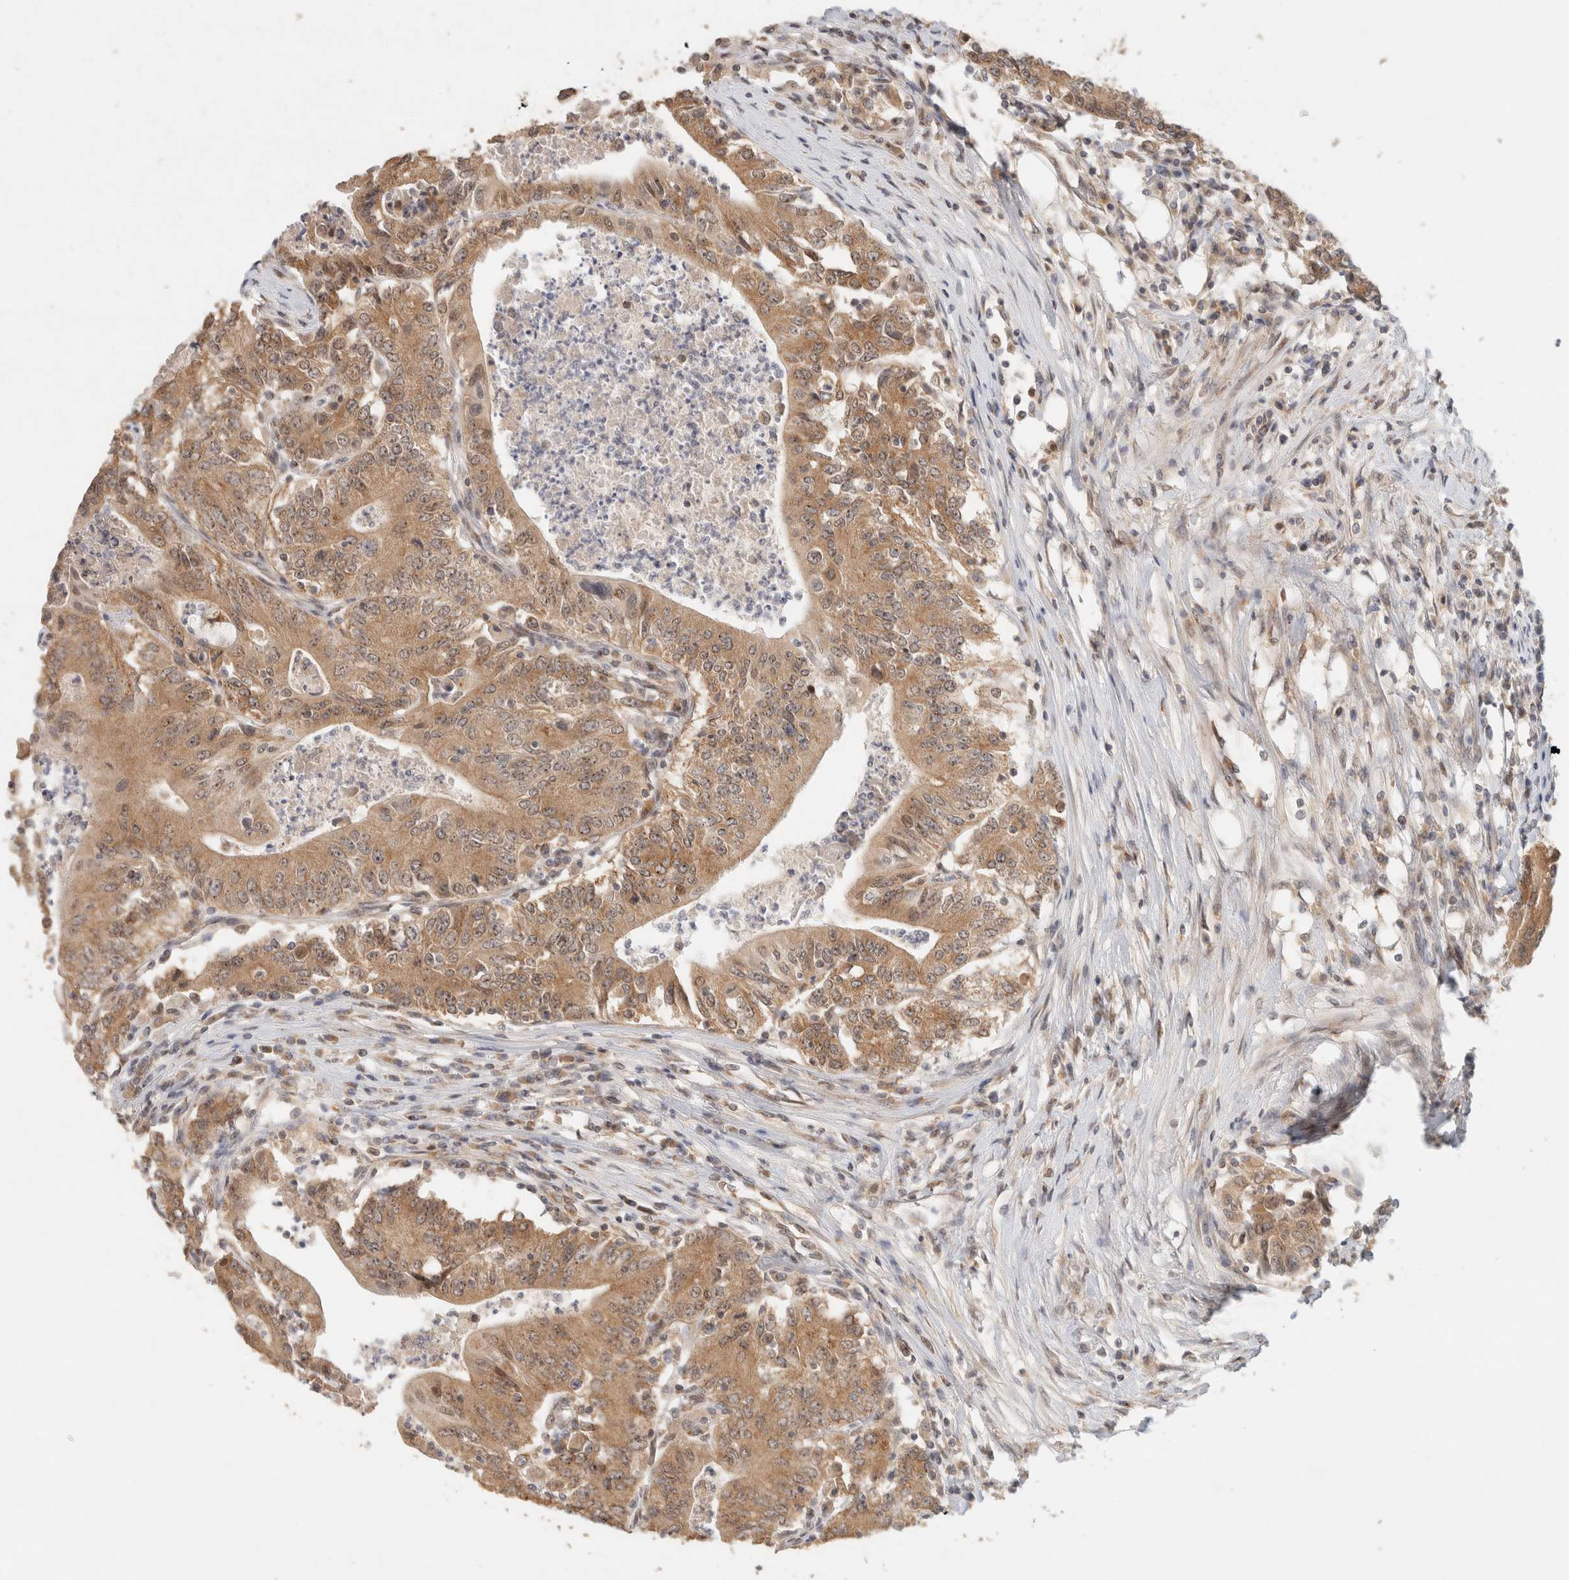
{"staining": {"intensity": "moderate", "quantity": ">75%", "location": "cytoplasmic/membranous"}, "tissue": "colorectal cancer", "cell_type": "Tumor cells", "image_type": "cancer", "snomed": [{"axis": "morphology", "description": "Adenocarcinoma, NOS"}, {"axis": "topography", "description": "Colon"}], "caption": "The immunohistochemical stain labels moderate cytoplasmic/membranous positivity in tumor cells of colorectal cancer (adenocarcinoma) tissue.", "gene": "TACC1", "patient": {"sex": "female", "age": 77}}